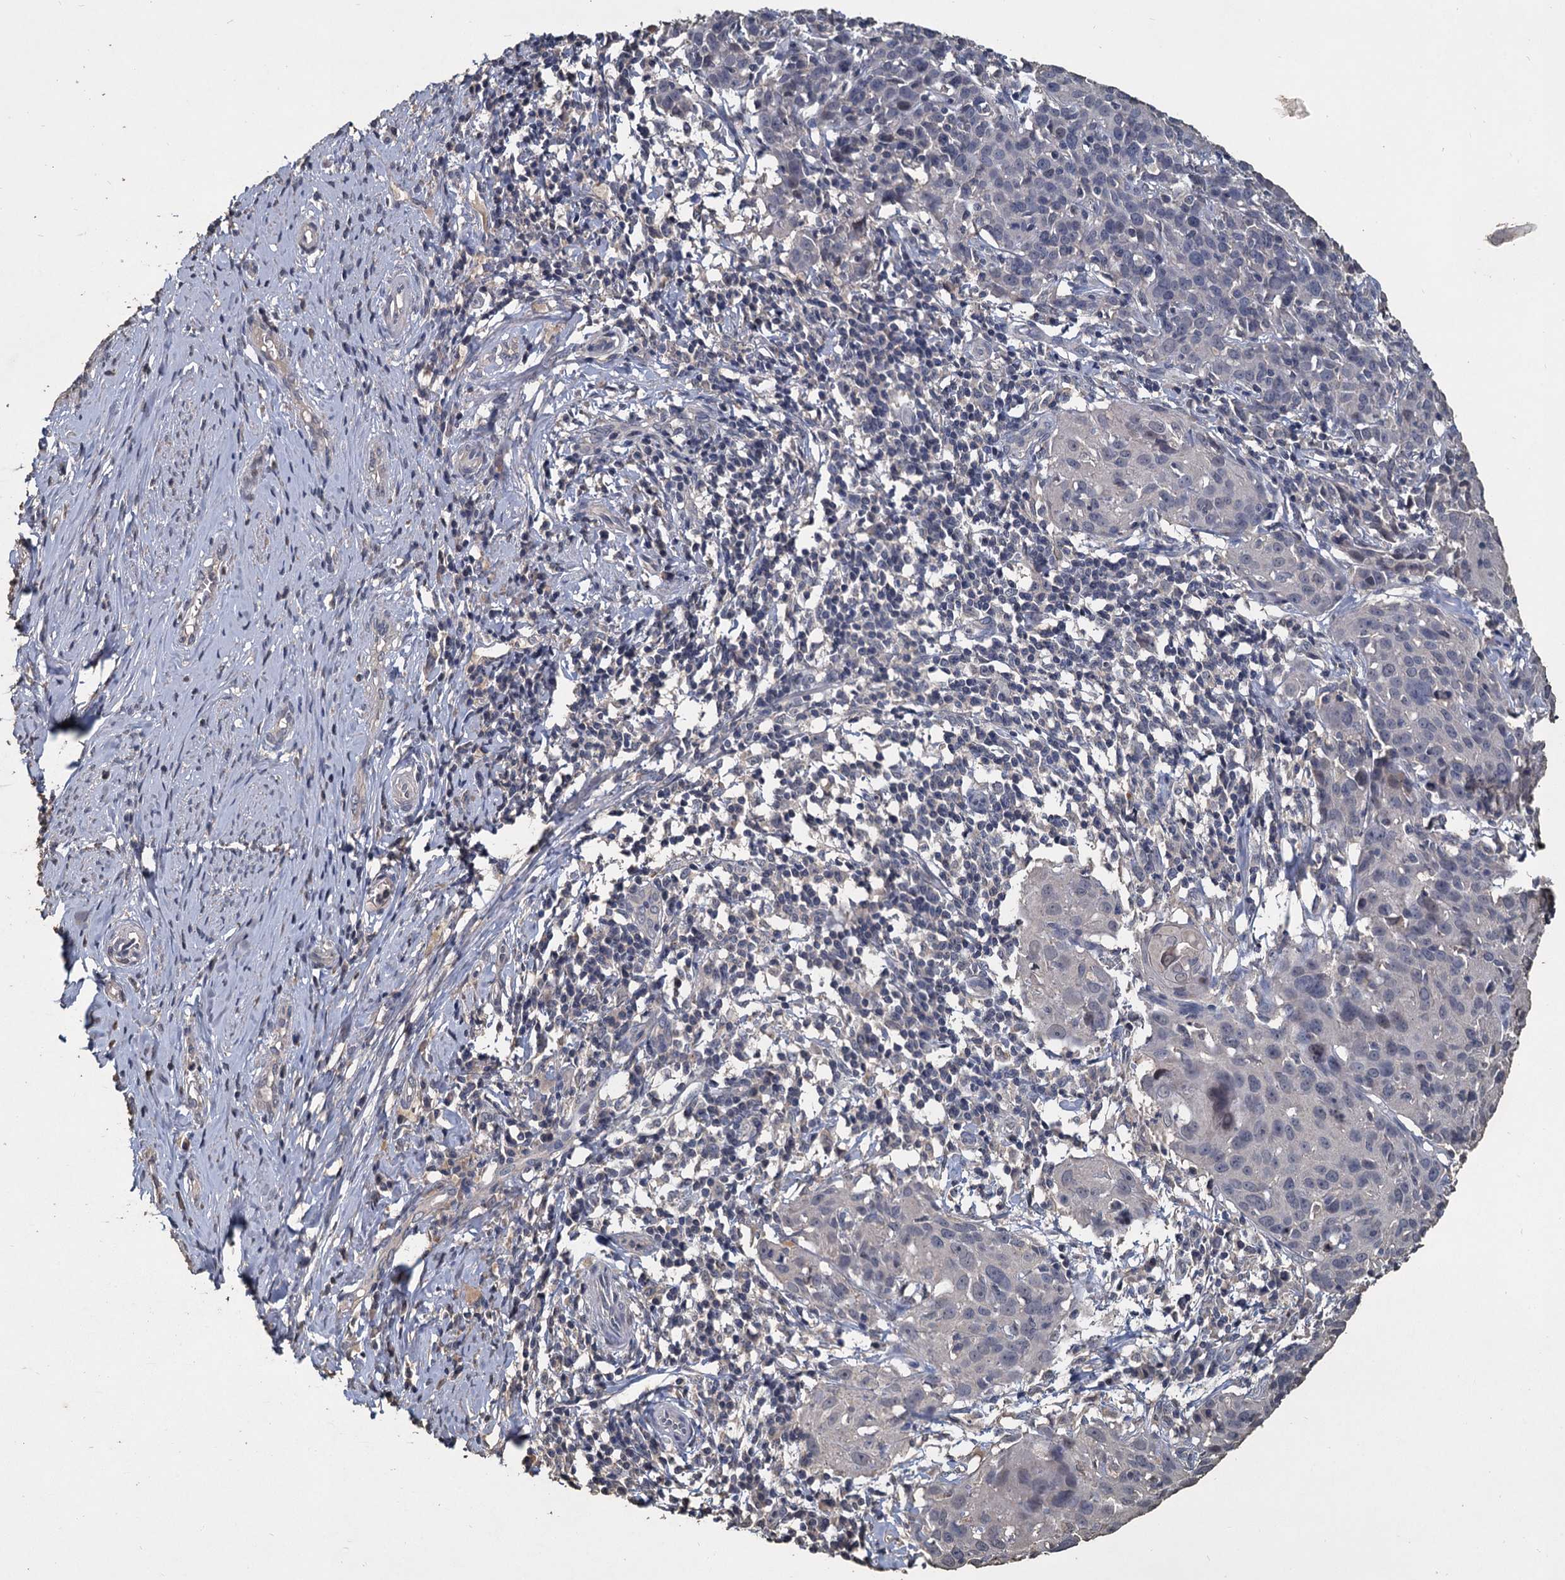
{"staining": {"intensity": "negative", "quantity": "none", "location": "none"}, "tissue": "cervical cancer", "cell_type": "Tumor cells", "image_type": "cancer", "snomed": [{"axis": "morphology", "description": "Squamous cell carcinoma, NOS"}, {"axis": "topography", "description": "Cervix"}], "caption": "Human cervical cancer stained for a protein using IHC displays no staining in tumor cells.", "gene": "CCDC61", "patient": {"sex": "female", "age": 50}}